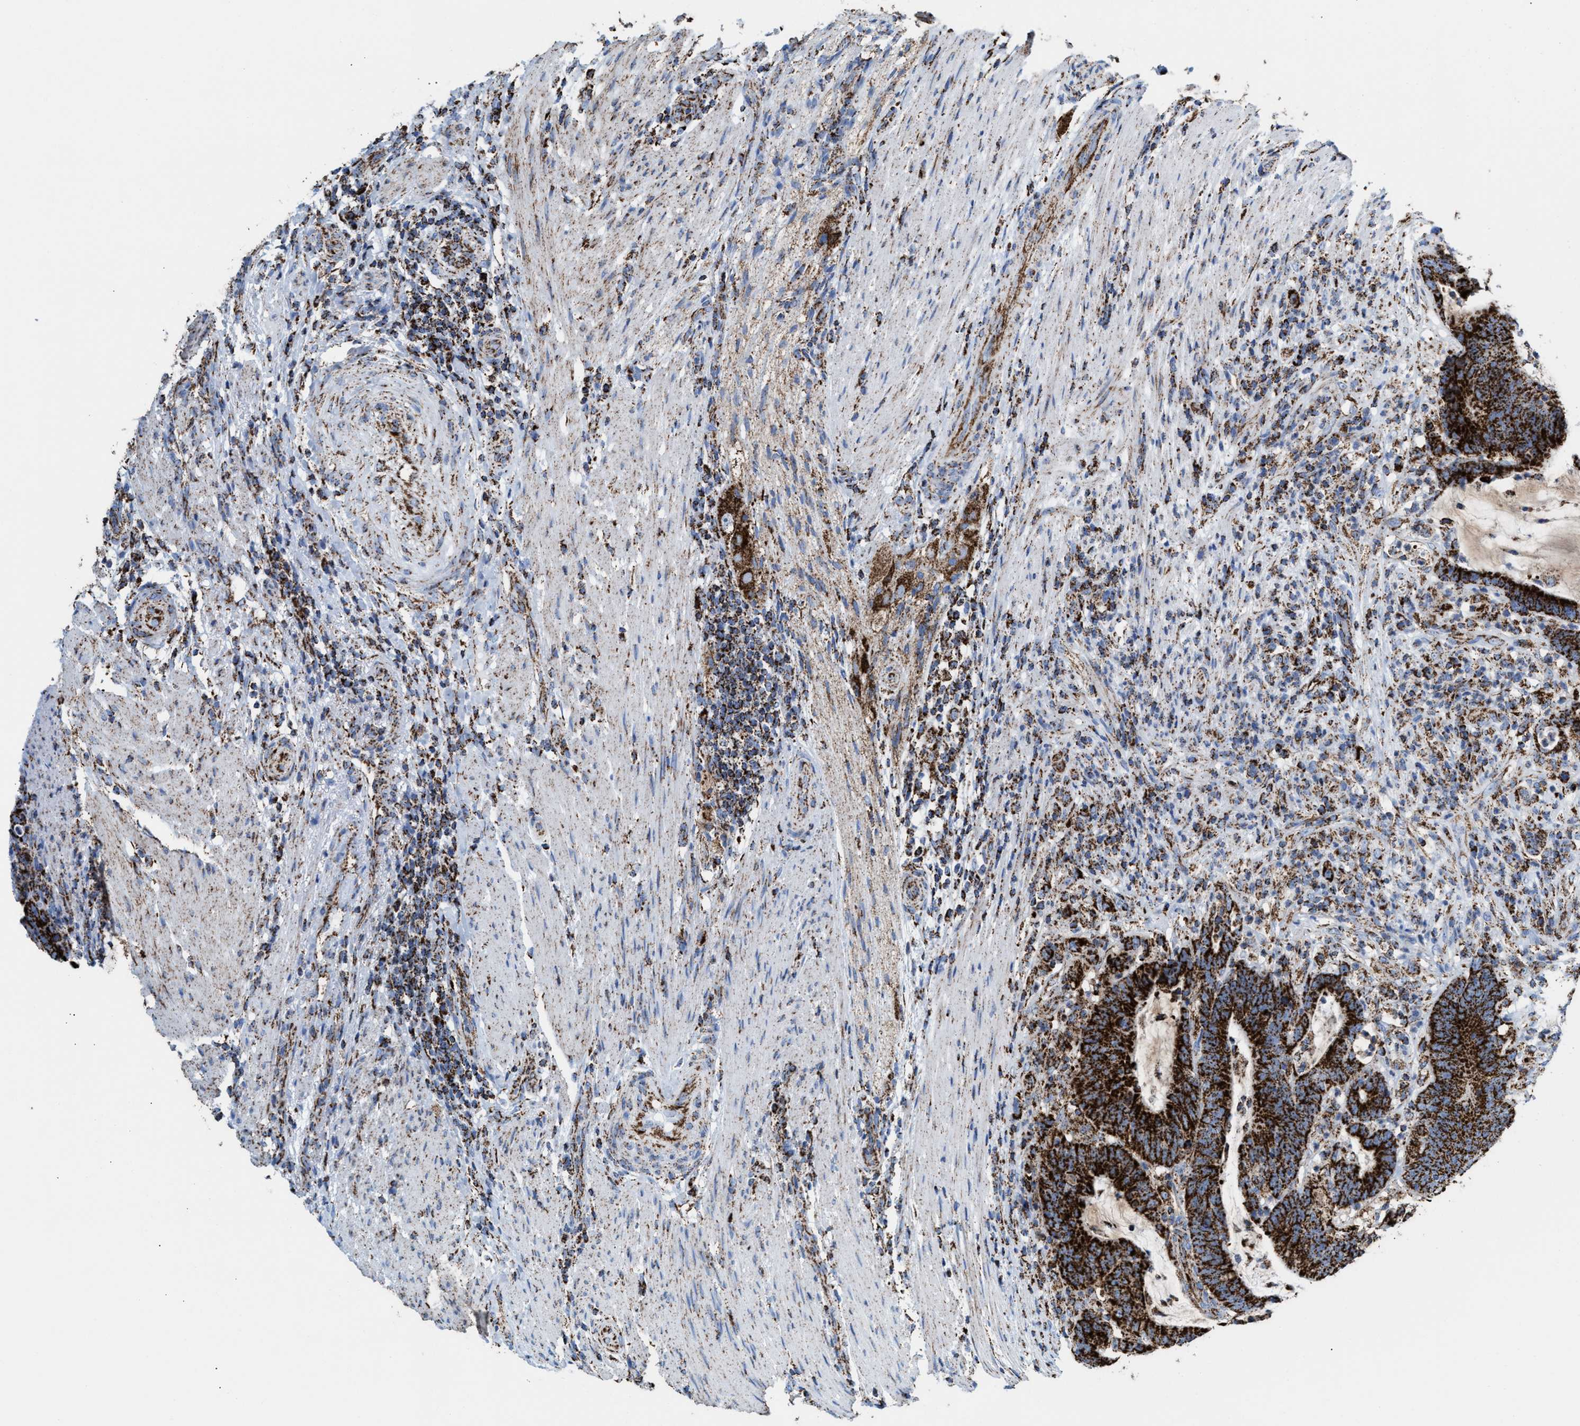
{"staining": {"intensity": "strong", "quantity": ">75%", "location": "cytoplasmic/membranous"}, "tissue": "colorectal cancer", "cell_type": "Tumor cells", "image_type": "cancer", "snomed": [{"axis": "morphology", "description": "Adenocarcinoma, NOS"}, {"axis": "topography", "description": "Colon"}], "caption": "Protein expression analysis of human adenocarcinoma (colorectal) reveals strong cytoplasmic/membranous staining in approximately >75% of tumor cells. The protein is stained brown, and the nuclei are stained in blue (DAB (3,3'-diaminobenzidine) IHC with brightfield microscopy, high magnification).", "gene": "ECHS1", "patient": {"sex": "female", "age": 66}}